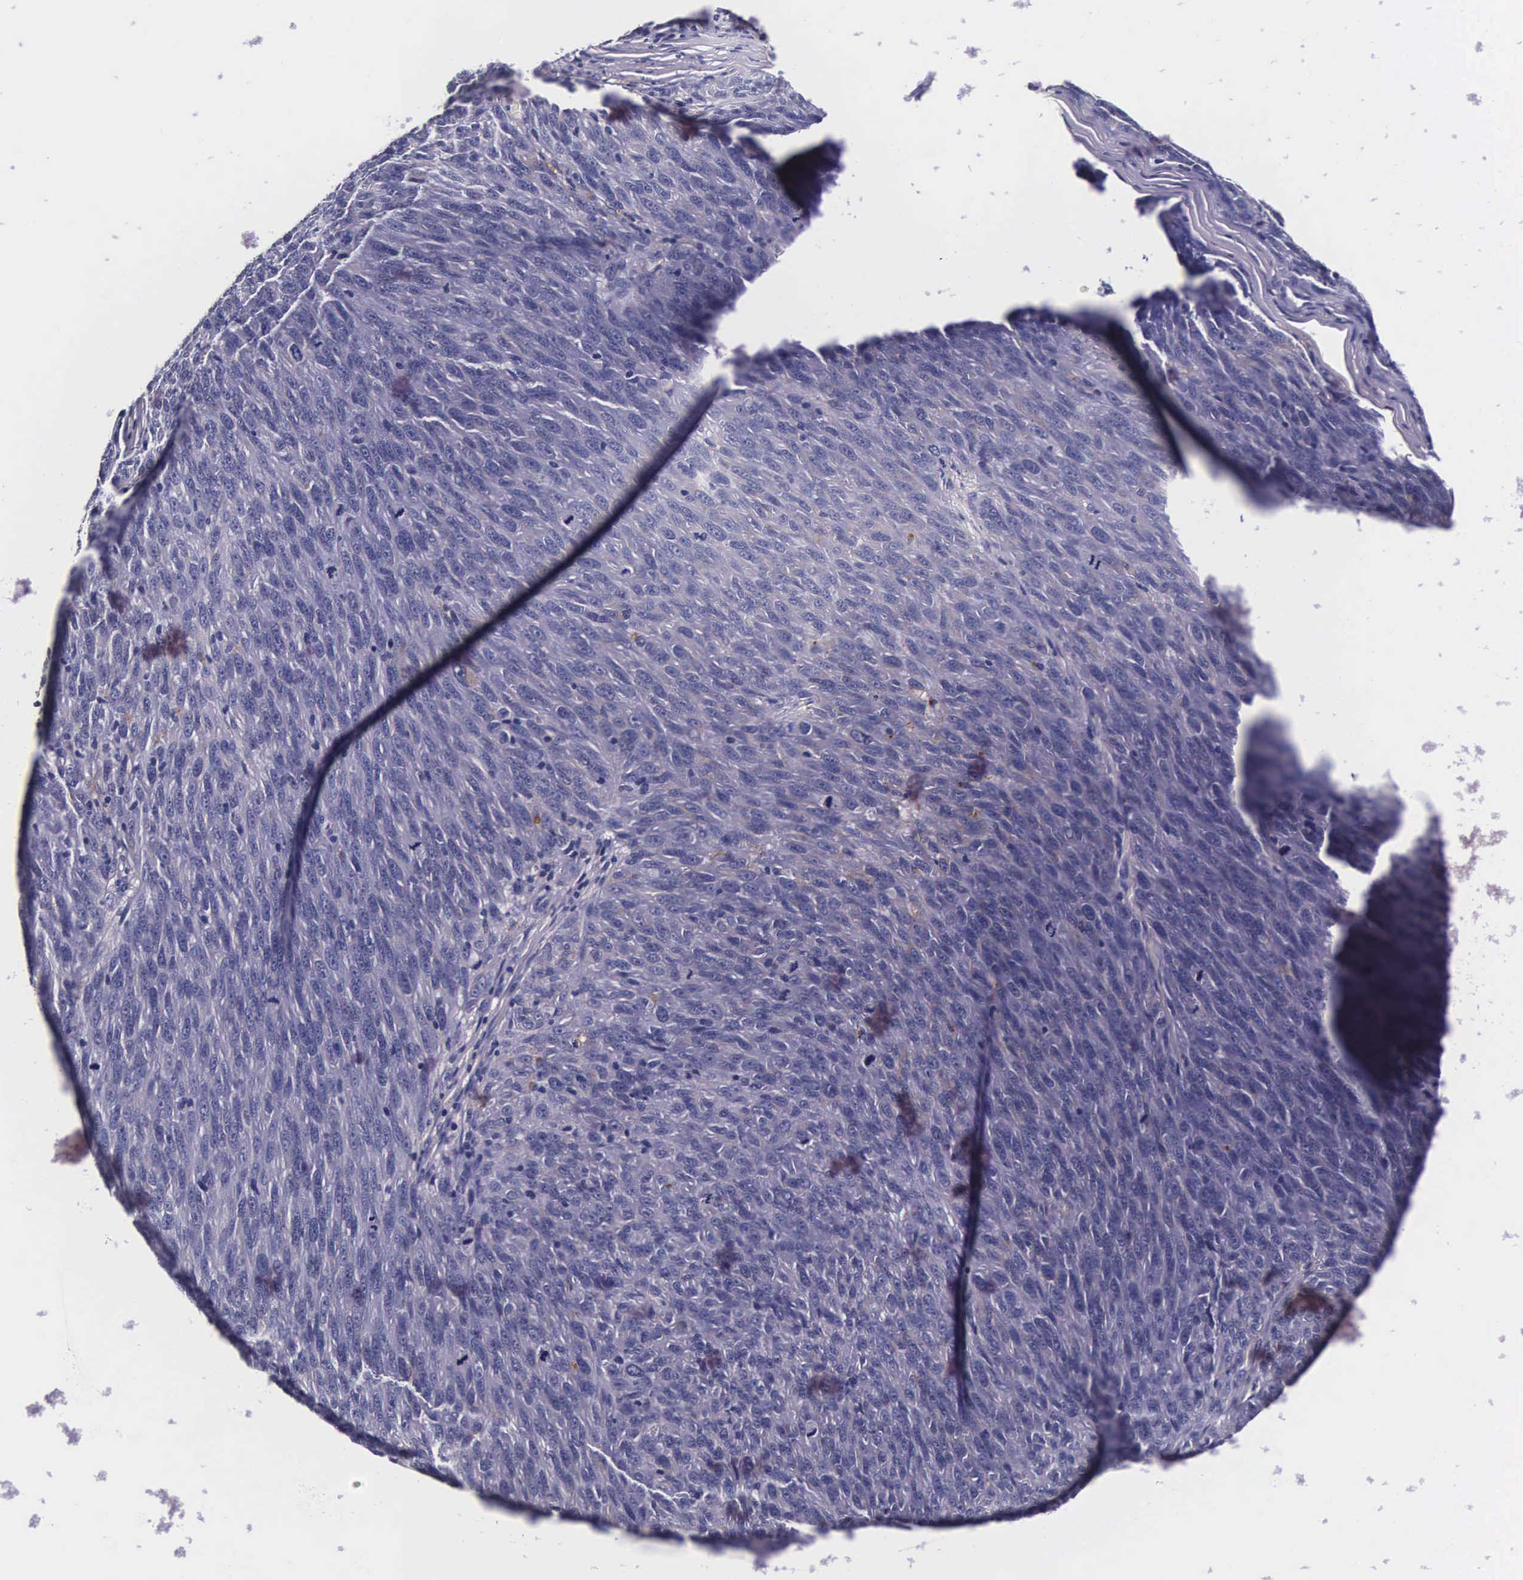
{"staining": {"intensity": "negative", "quantity": "none", "location": "none"}, "tissue": "melanoma", "cell_type": "Tumor cells", "image_type": "cancer", "snomed": [{"axis": "morphology", "description": "Malignant melanoma, NOS"}, {"axis": "topography", "description": "Skin"}], "caption": "An image of human malignant melanoma is negative for staining in tumor cells. (DAB (3,3'-diaminobenzidine) immunohistochemistry with hematoxylin counter stain).", "gene": "CTSB", "patient": {"sex": "male", "age": 76}}